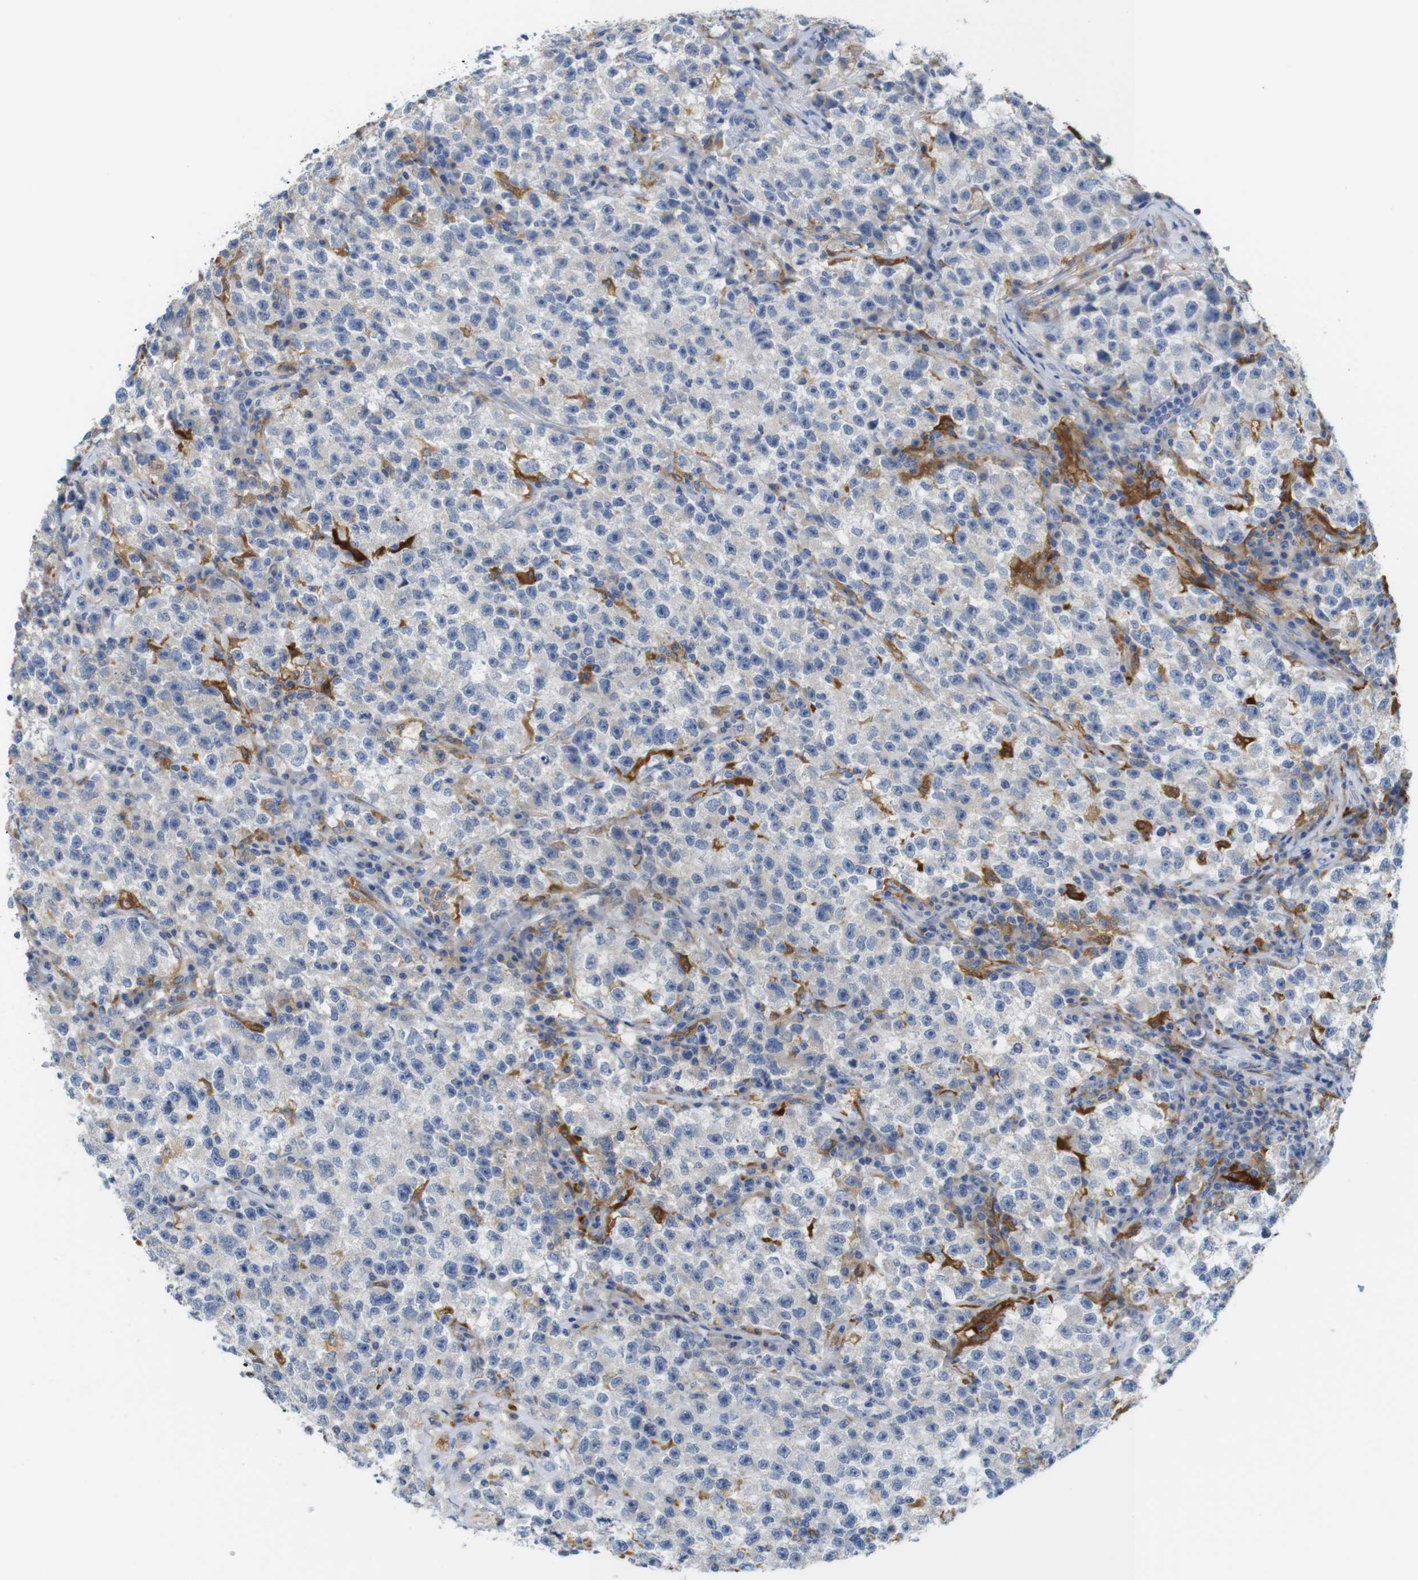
{"staining": {"intensity": "negative", "quantity": "none", "location": "none"}, "tissue": "testis cancer", "cell_type": "Tumor cells", "image_type": "cancer", "snomed": [{"axis": "morphology", "description": "Seminoma, NOS"}, {"axis": "topography", "description": "Testis"}], "caption": "Tumor cells show no significant staining in testis cancer.", "gene": "NEBL", "patient": {"sex": "male", "age": 22}}